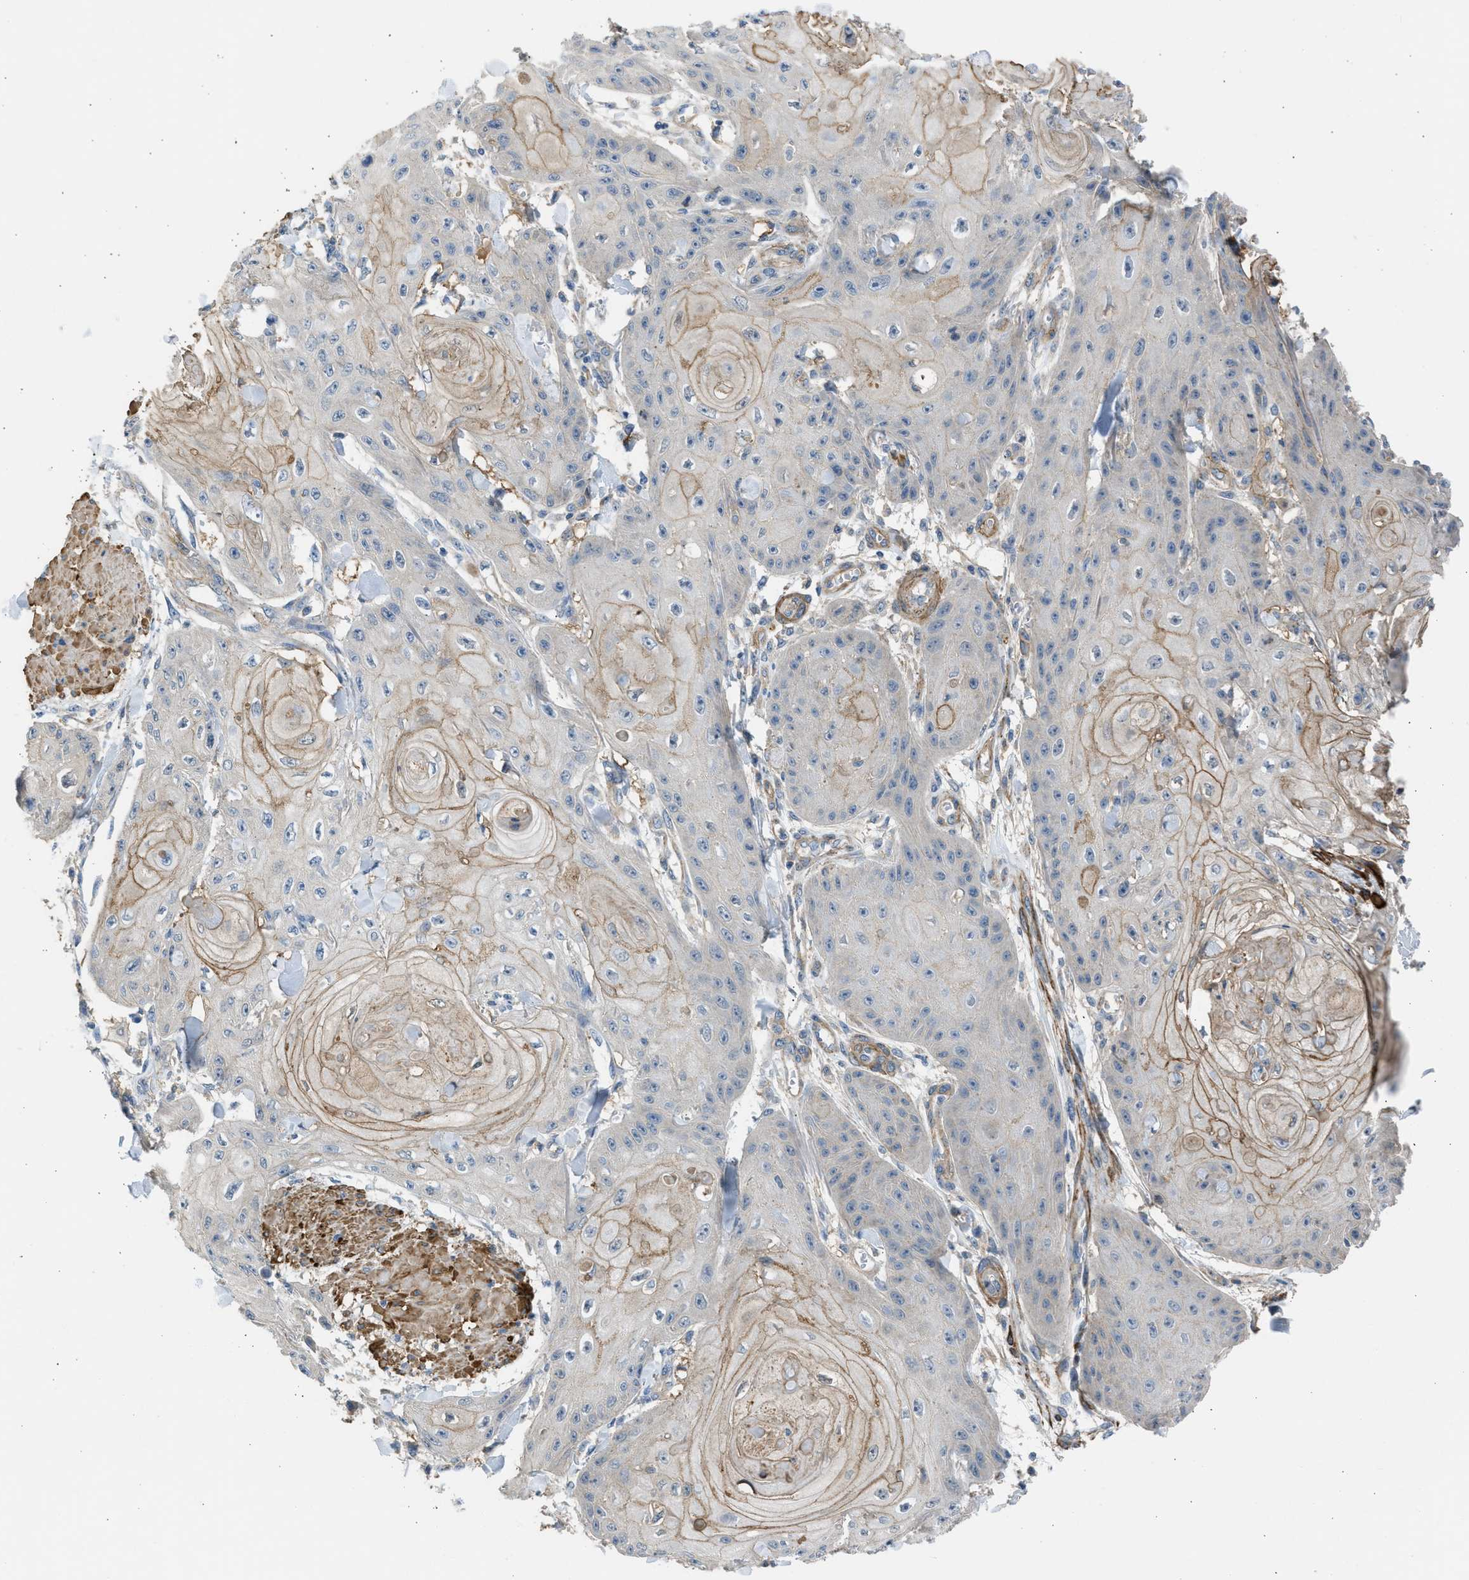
{"staining": {"intensity": "moderate", "quantity": "25%-75%", "location": "cytoplasmic/membranous"}, "tissue": "skin cancer", "cell_type": "Tumor cells", "image_type": "cancer", "snomed": [{"axis": "morphology", "description": "Squamous cell carcinoma, NOS"}, {"axis": "topography", "description": "Skin"}], "caption": "Moderate cytoplasmic/membranous positivity is present in approximately 25%-75% of tumor cells in skin cancer (squamous cell carcinoma).", "gene": "PCNX3", "patient": {"sex": "male", "age": 74}}